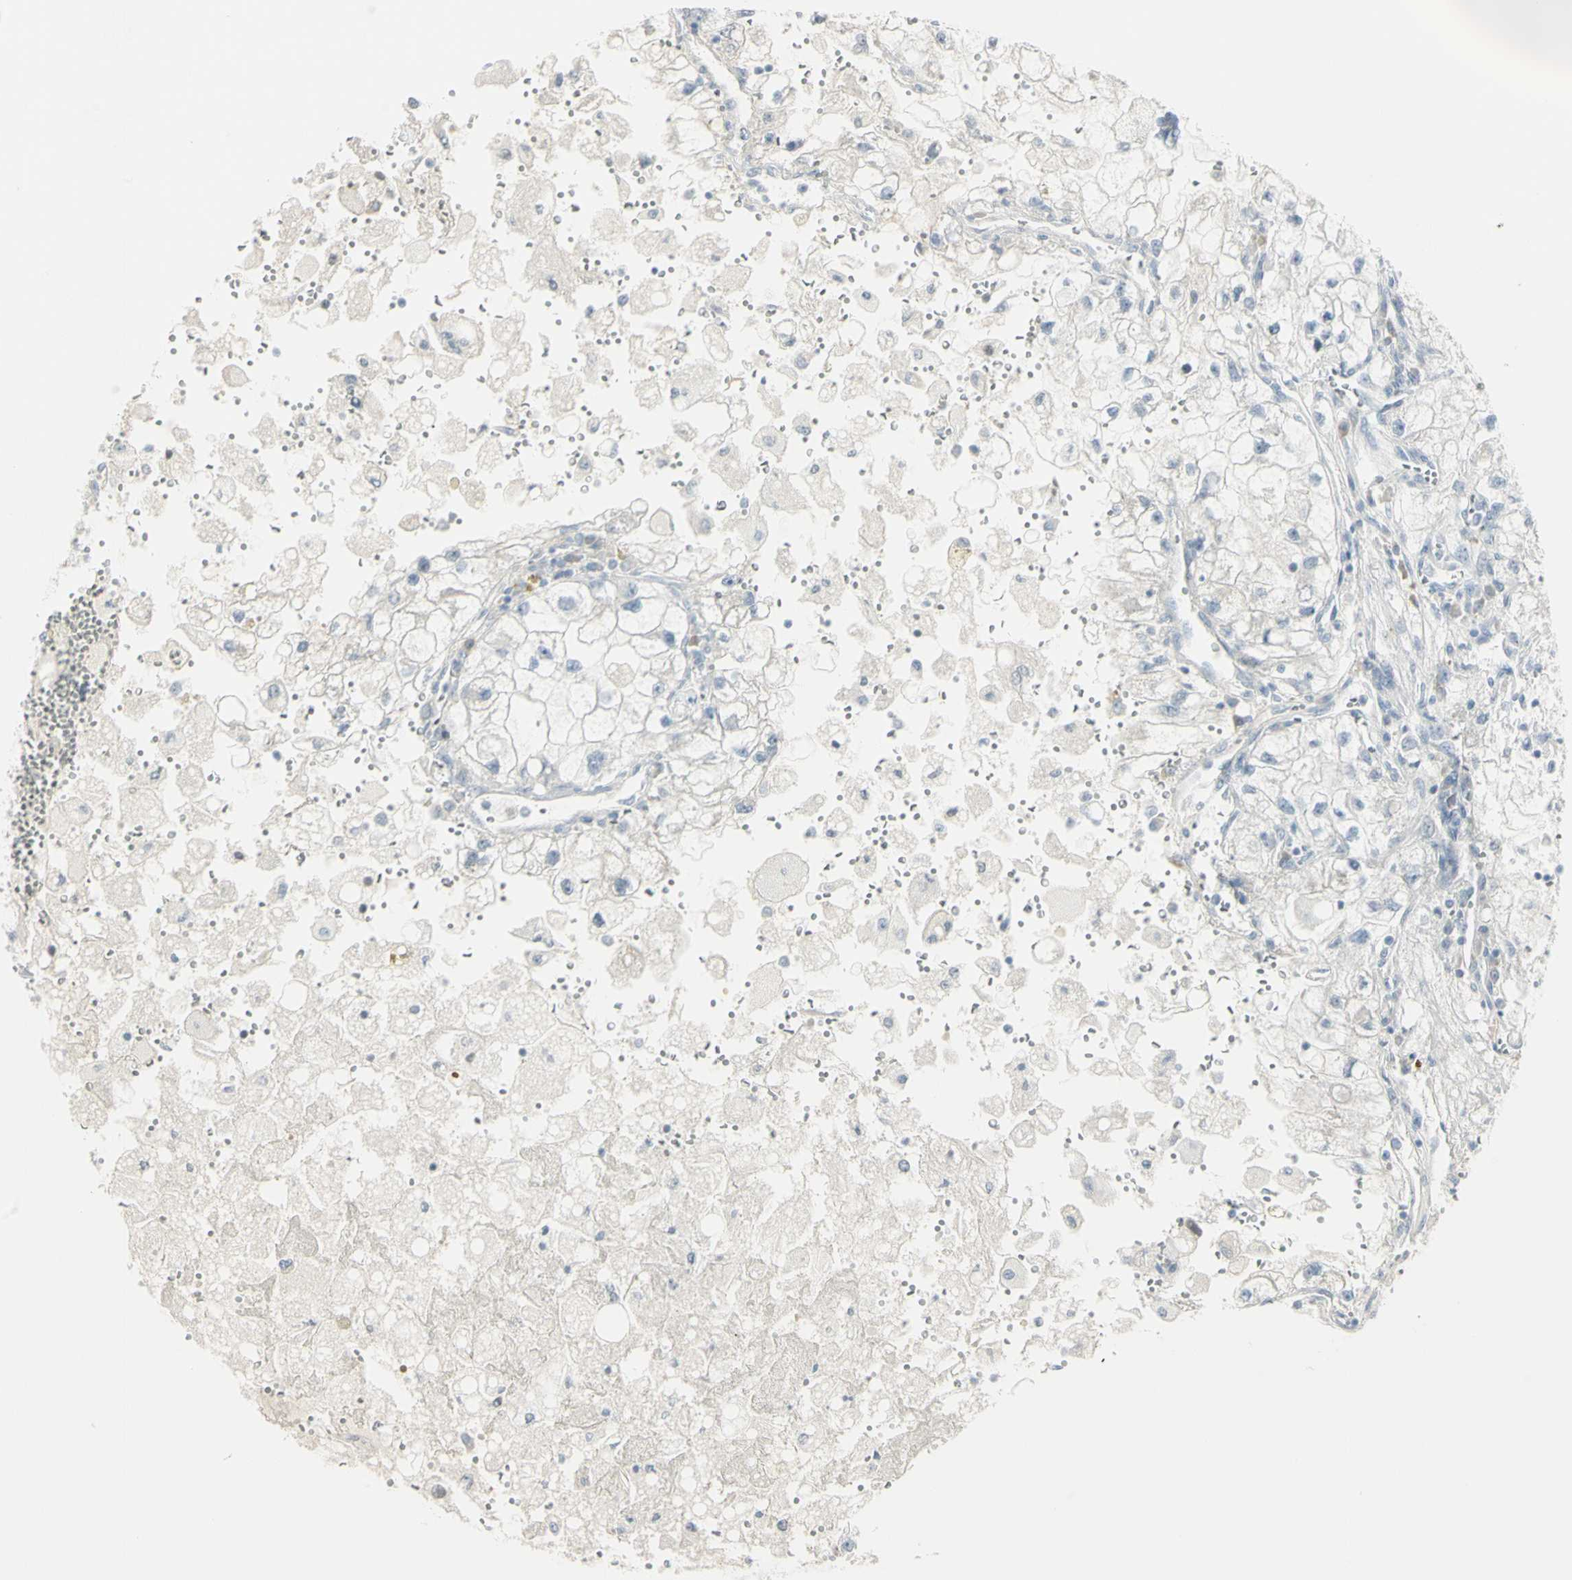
{"staining": {"intensity": "negative", "quantity": "none", "location": "none"}, "tissue": "renal cancer", "cell_type": "Tumor cells", "image_type": "cancer", "snomed": [{"axis": "morphology", "description": "Adenocarcinoma, NOS"}, {"axis": "topography", "description": "Kidney"}], "caption": "Tumor cells show no significant protein staining in renal adenocarcinoma.", "gene": "PIP", "patient": {"sex": "female", "age": 70}}